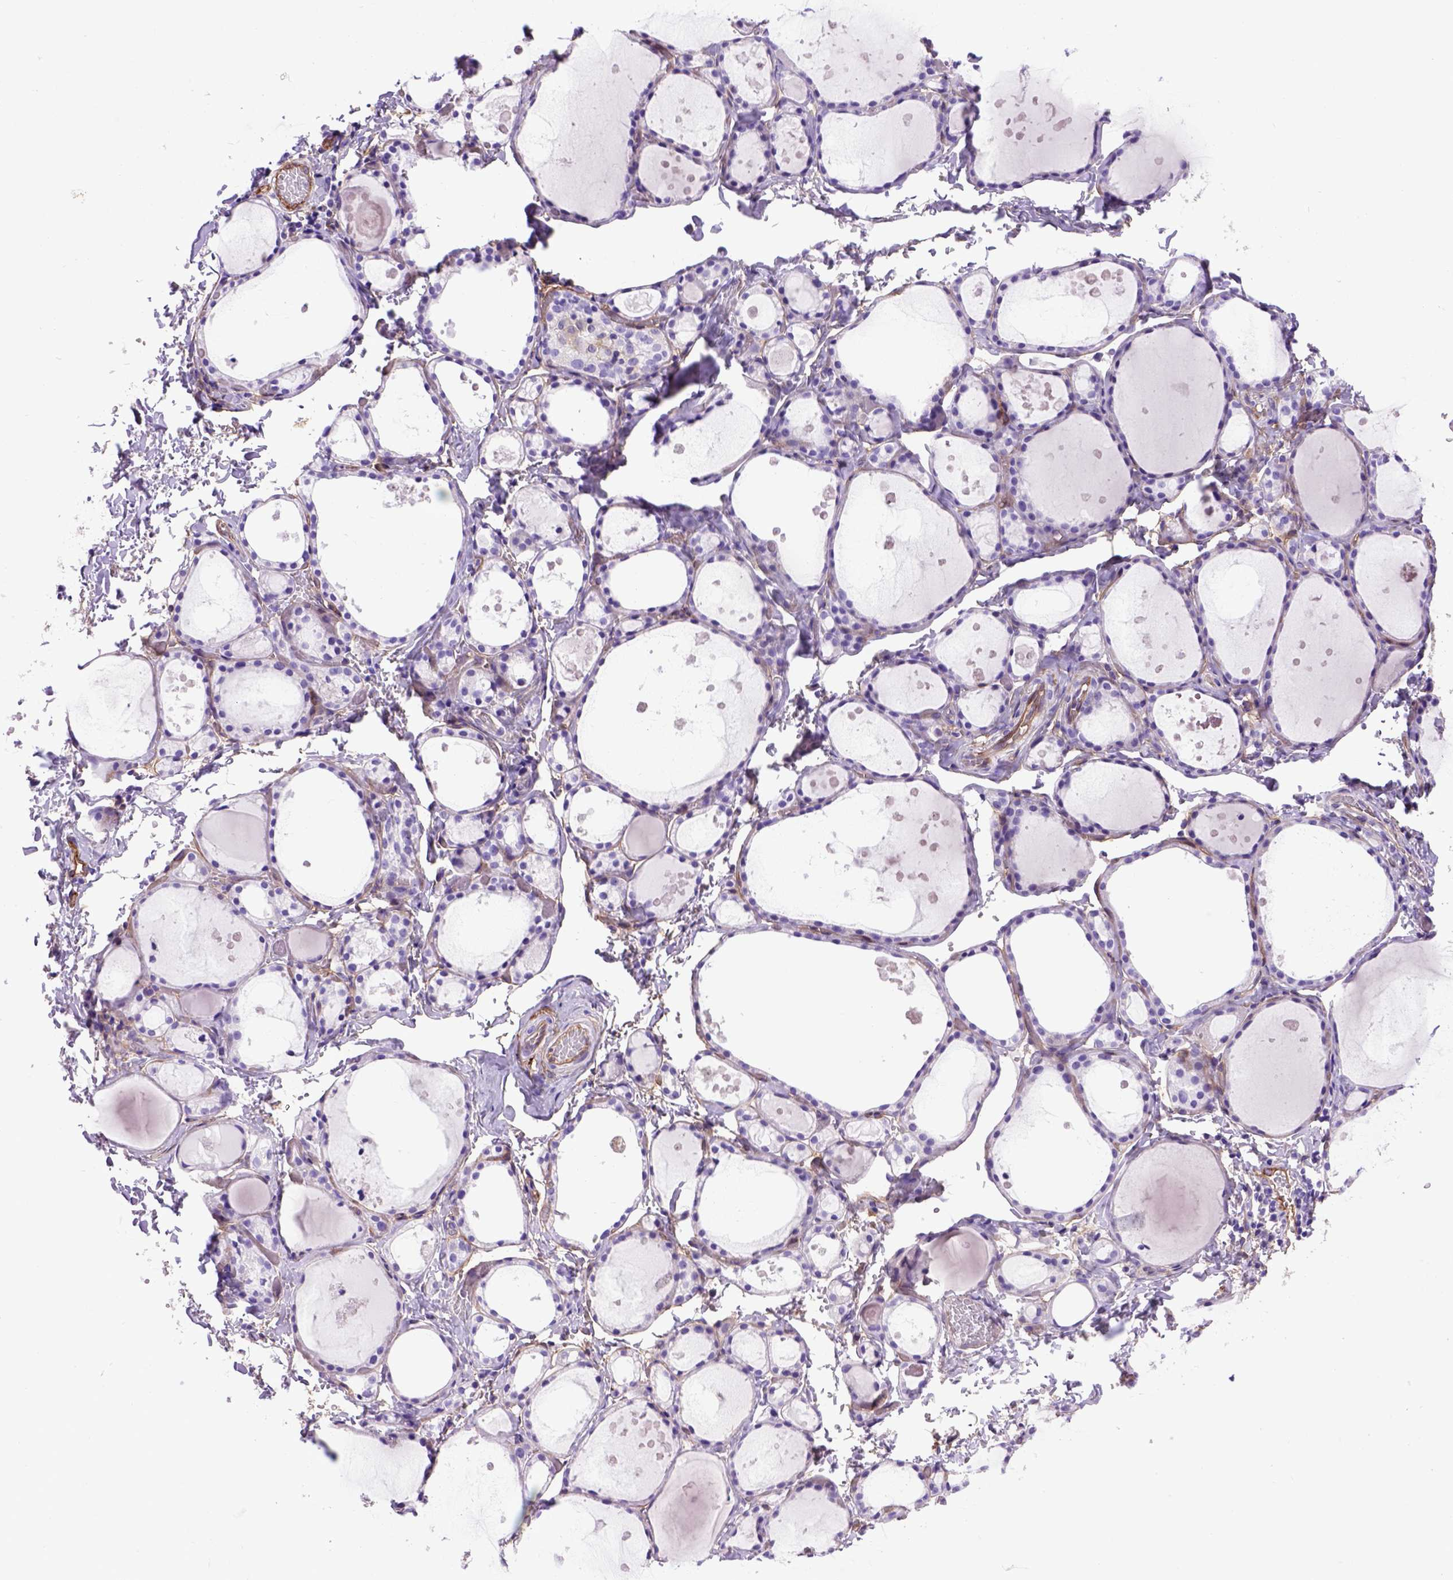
{"staining": {"intensity": "negative", "quantity": "none", "location": "none"}, "tissue": "thyroid gland", "cell_type": "Glandular cells", "image_type": "normal", "snomed": [{"axis": "morphology", "description": "Normal tissue, NOS"}, {"axis": "topography", "description": "Thyroid gland"}], "caption": "This is a histopathology image of immunohistochemistry staining of benign thyroid gland, which shows no positivity in glandular cells. (Brightfield microscopy of DAB immunohistochemistry (IHC) at high magnification).", "gene": "ENG", "patient": {"sex": "male", "age": 68}}